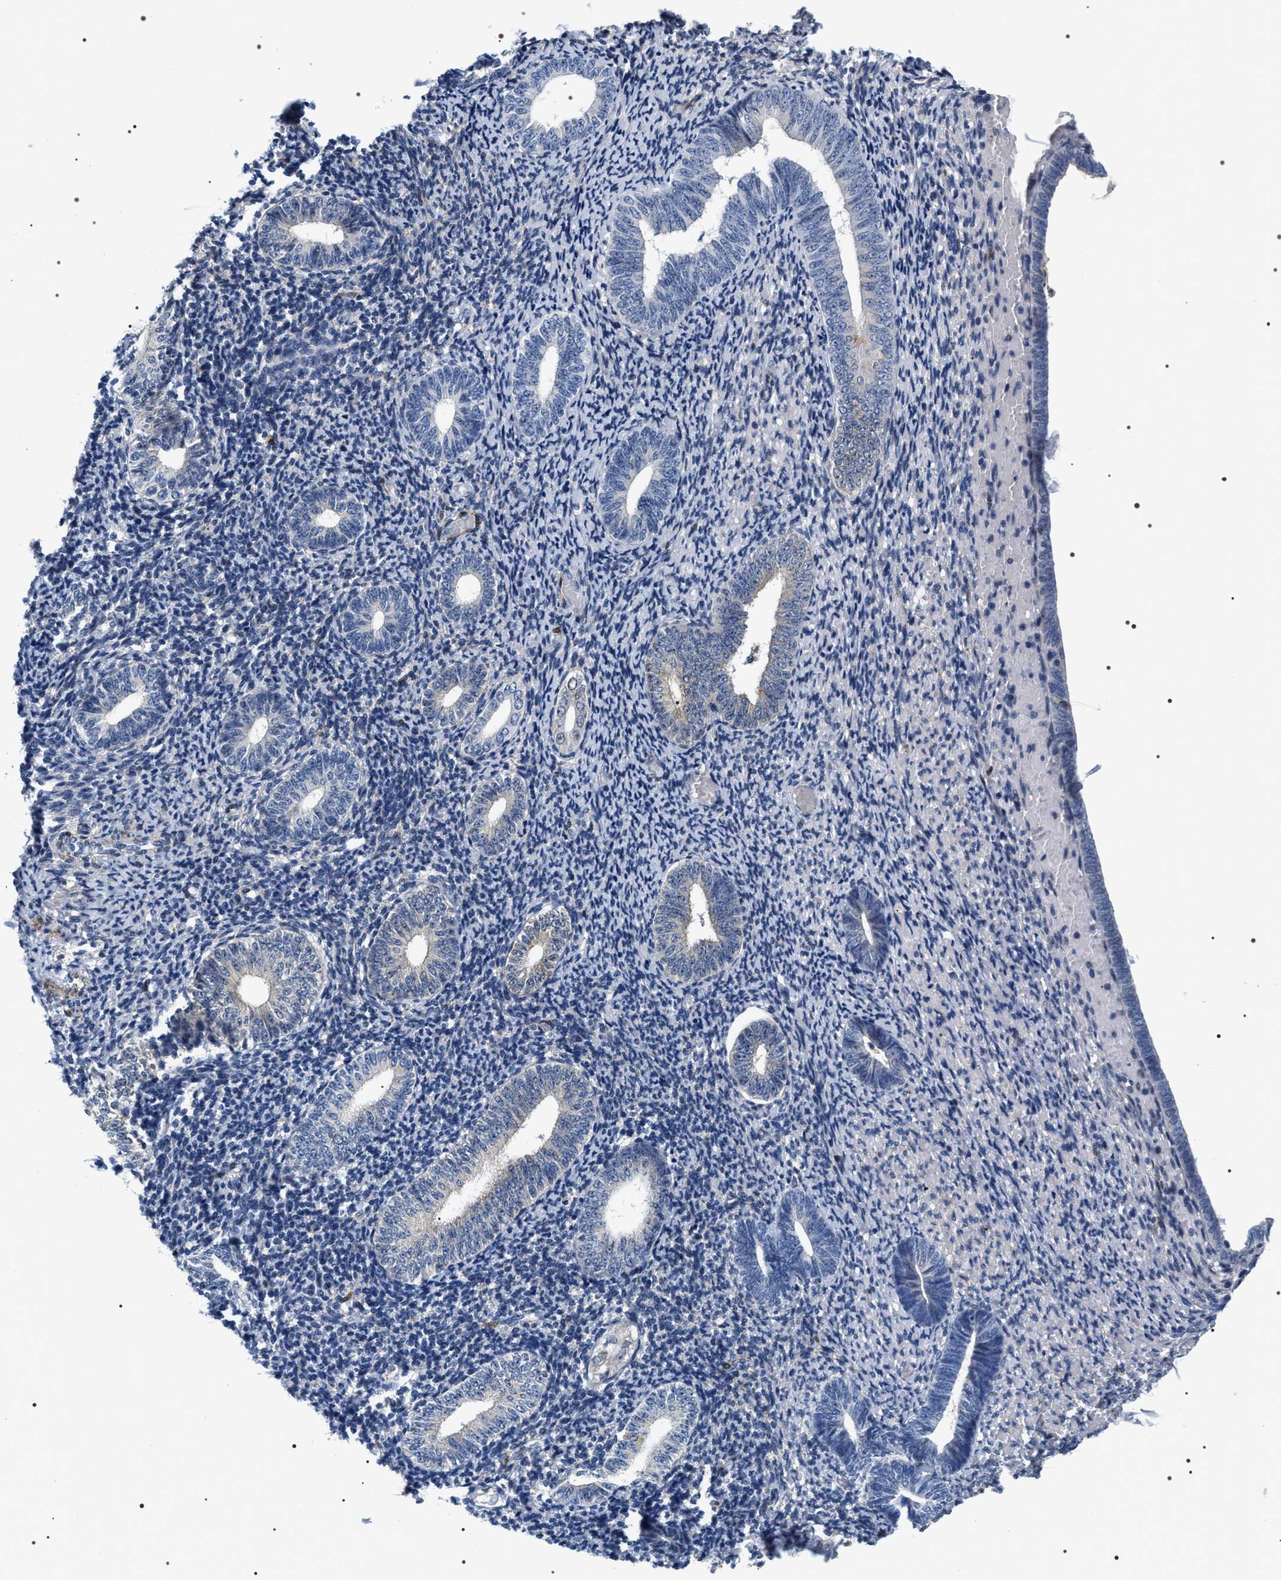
{"staining": {"intensity": "moderate", "quantity": "<25%", "location": "cytoplasmic/membranous"}, "tissue": "endometrium", "cell_type": "Cells in endometrial stroma", "image_type": "normal", "snomed": [{"axis": "morphology", "description": "Normal tissue, NOS"}, {"axis": "topography", "description": "Endometrium"}], "caption": "Immunohistochemistry staining of benign endometrium, which exhibits low levels of moderate cytoplasmic/membranous staining in about <25% of cells in endometrial stroma indicating moderate cytoplasmic/membranous protein expression. The staining was performed using DAB (3,3'-diaminobenzidine) (brown) for protein detection and nuclei were counterstained in hematoxylin (blue).", "gene": "BAG2", "patient": {"sex": "female", "age": 66}}